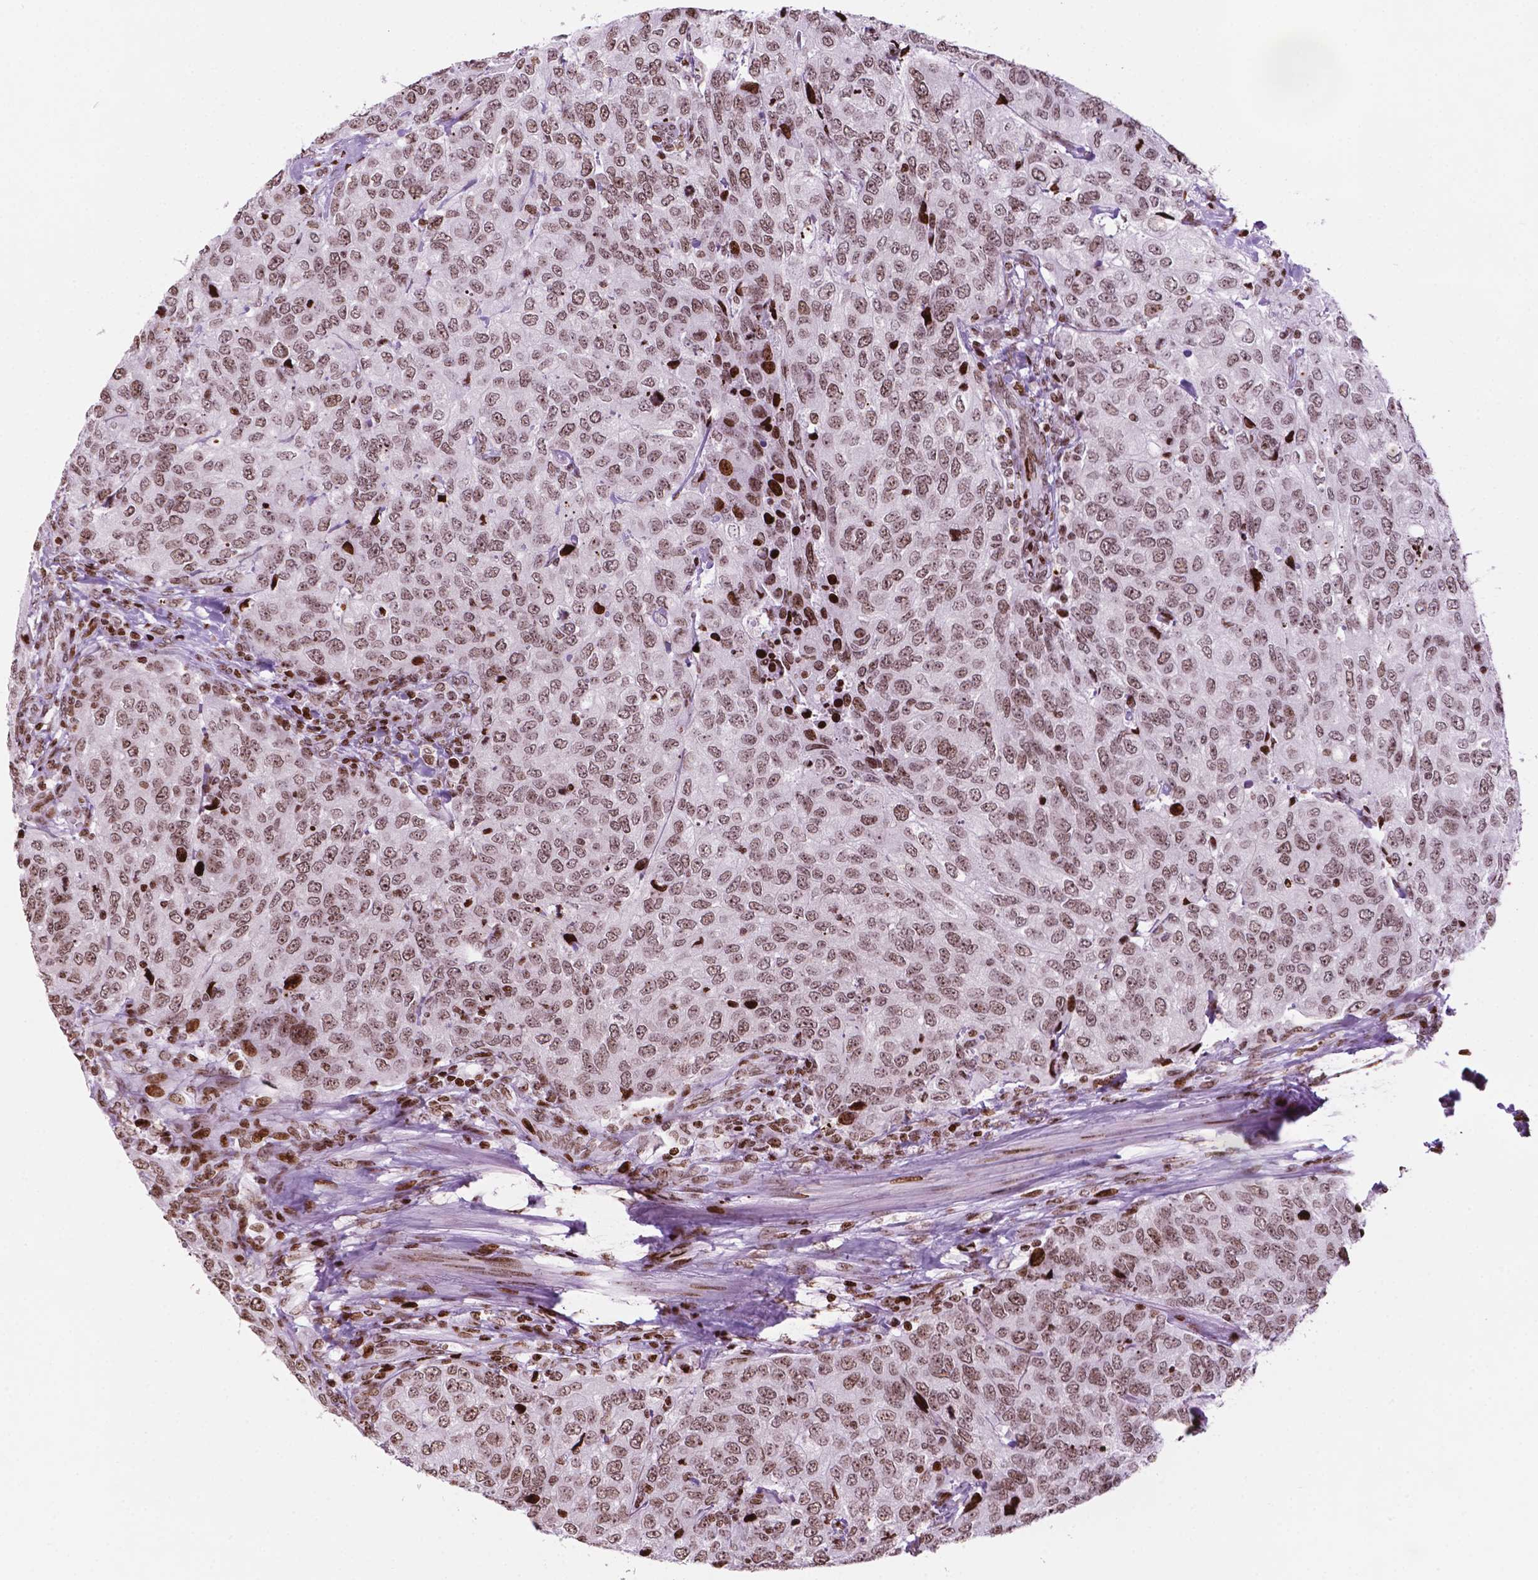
{"staining": {"intensity": "moderate", "quantity": ">75%", "location": "nuclear"}, "tissue": "urothelial cancer", "cell_type": "Tumor cells", "image_type": "cancer", "snomed": [{"axis": "morphology", "description": "Urothelial carcinoma, High grade"}, {"axis": "topography", "description": "Urinary bladder"}], "caption": "This is an image of IHC staining of high-grade urothelial carcinoma, which shows moderate positivity in the nuclear of tumor cells.", "gene": "TMEM250", "patient": {"sex": "female", "age": 78}}